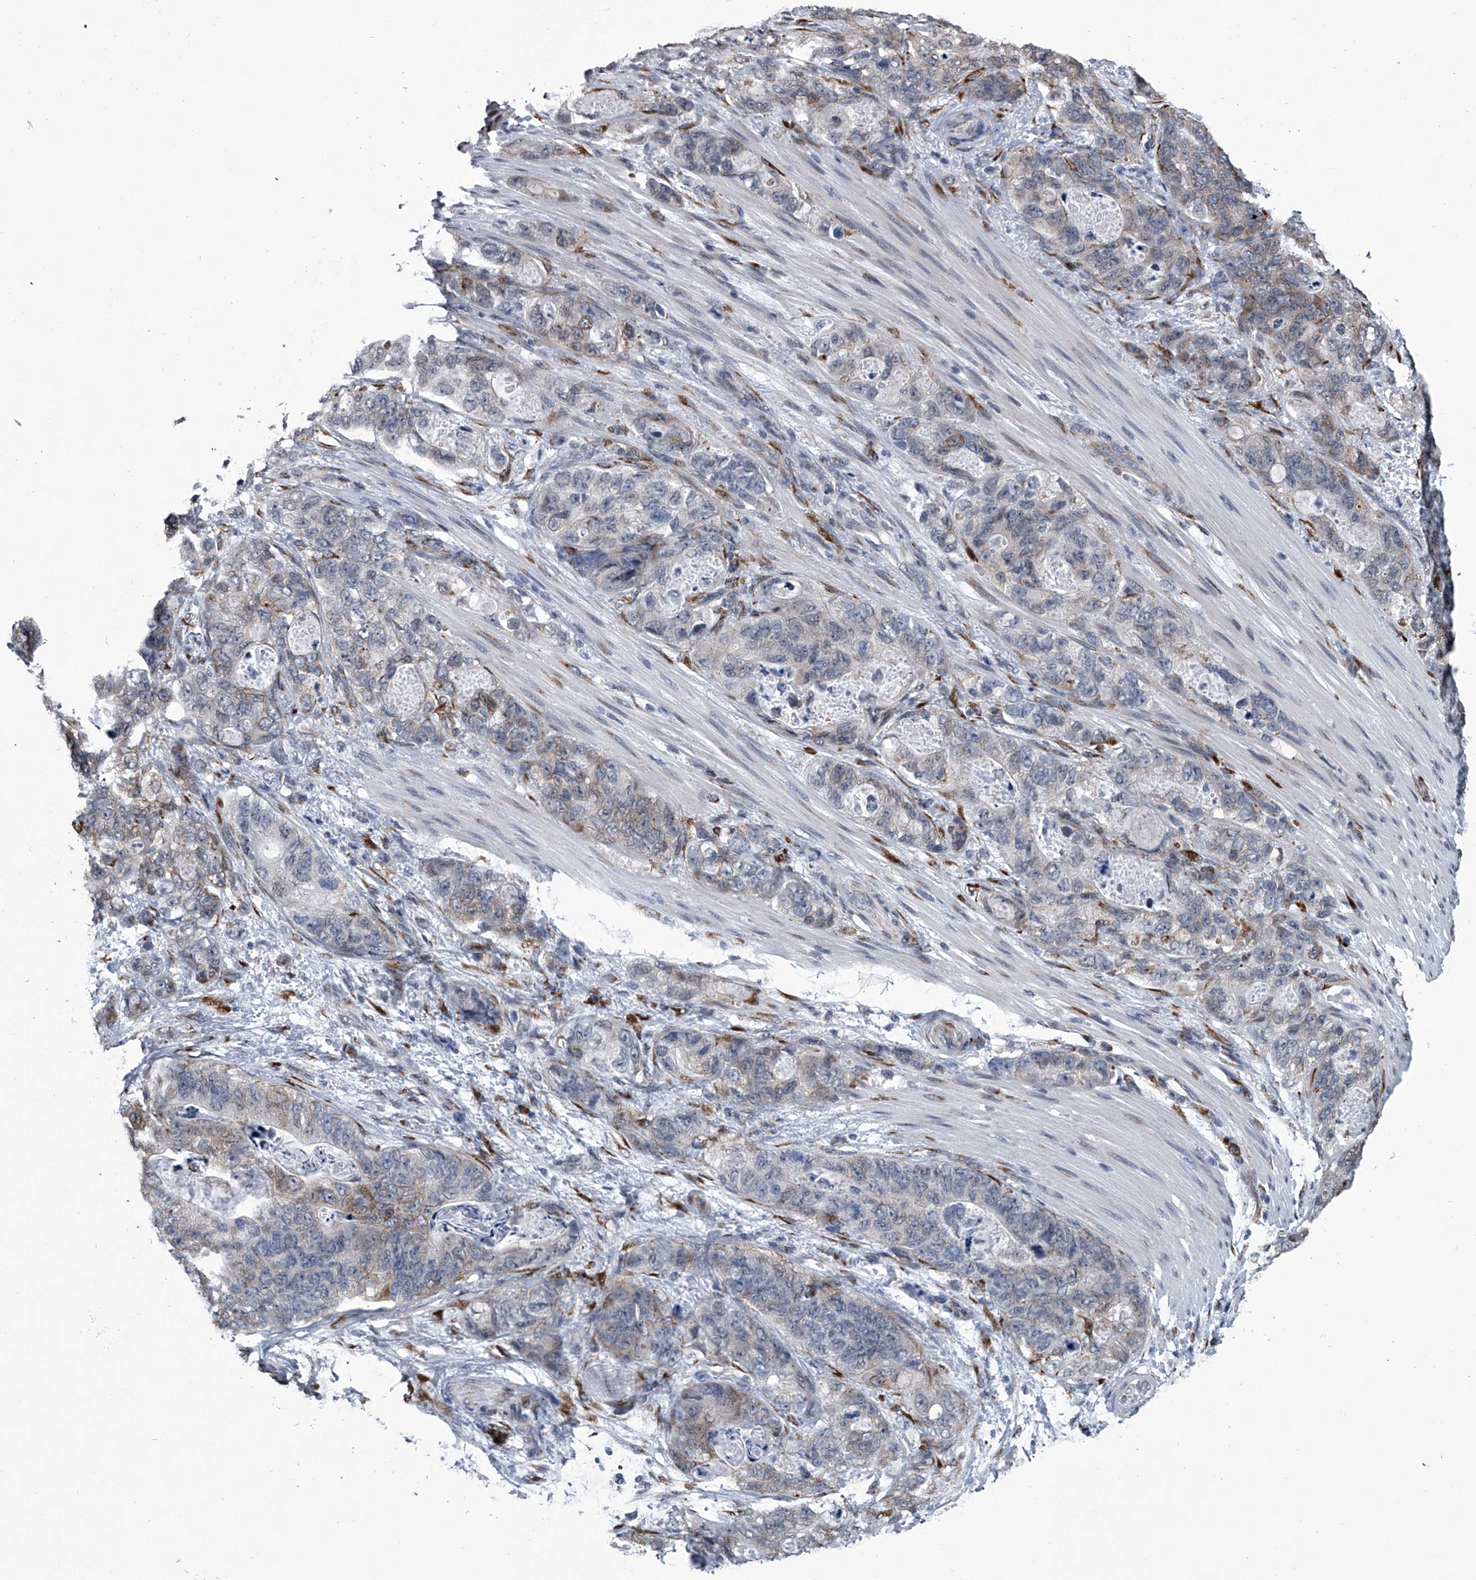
{"staining": {"intensity": "negative", "quantity": "none", "location": "none"}, "tissue": "stomach cancer", "cell_type": "Tumor cells", "image_type": "cancer", "snomed": [{"axis": "morphology", "description": "Normal tissue, NOS"}, {"axis": "morphology", "description": "Adenocarcinoma, NOS"}, {"axis": "topography", "description": "Stomach"}], "caption": "Adenocarcinoma (stomach) was stained to show a protein in brown. There is no significant expression in tumor cells.", "gene": "PPP2R5D", "patient": {"sex": "female", "age": 89}}